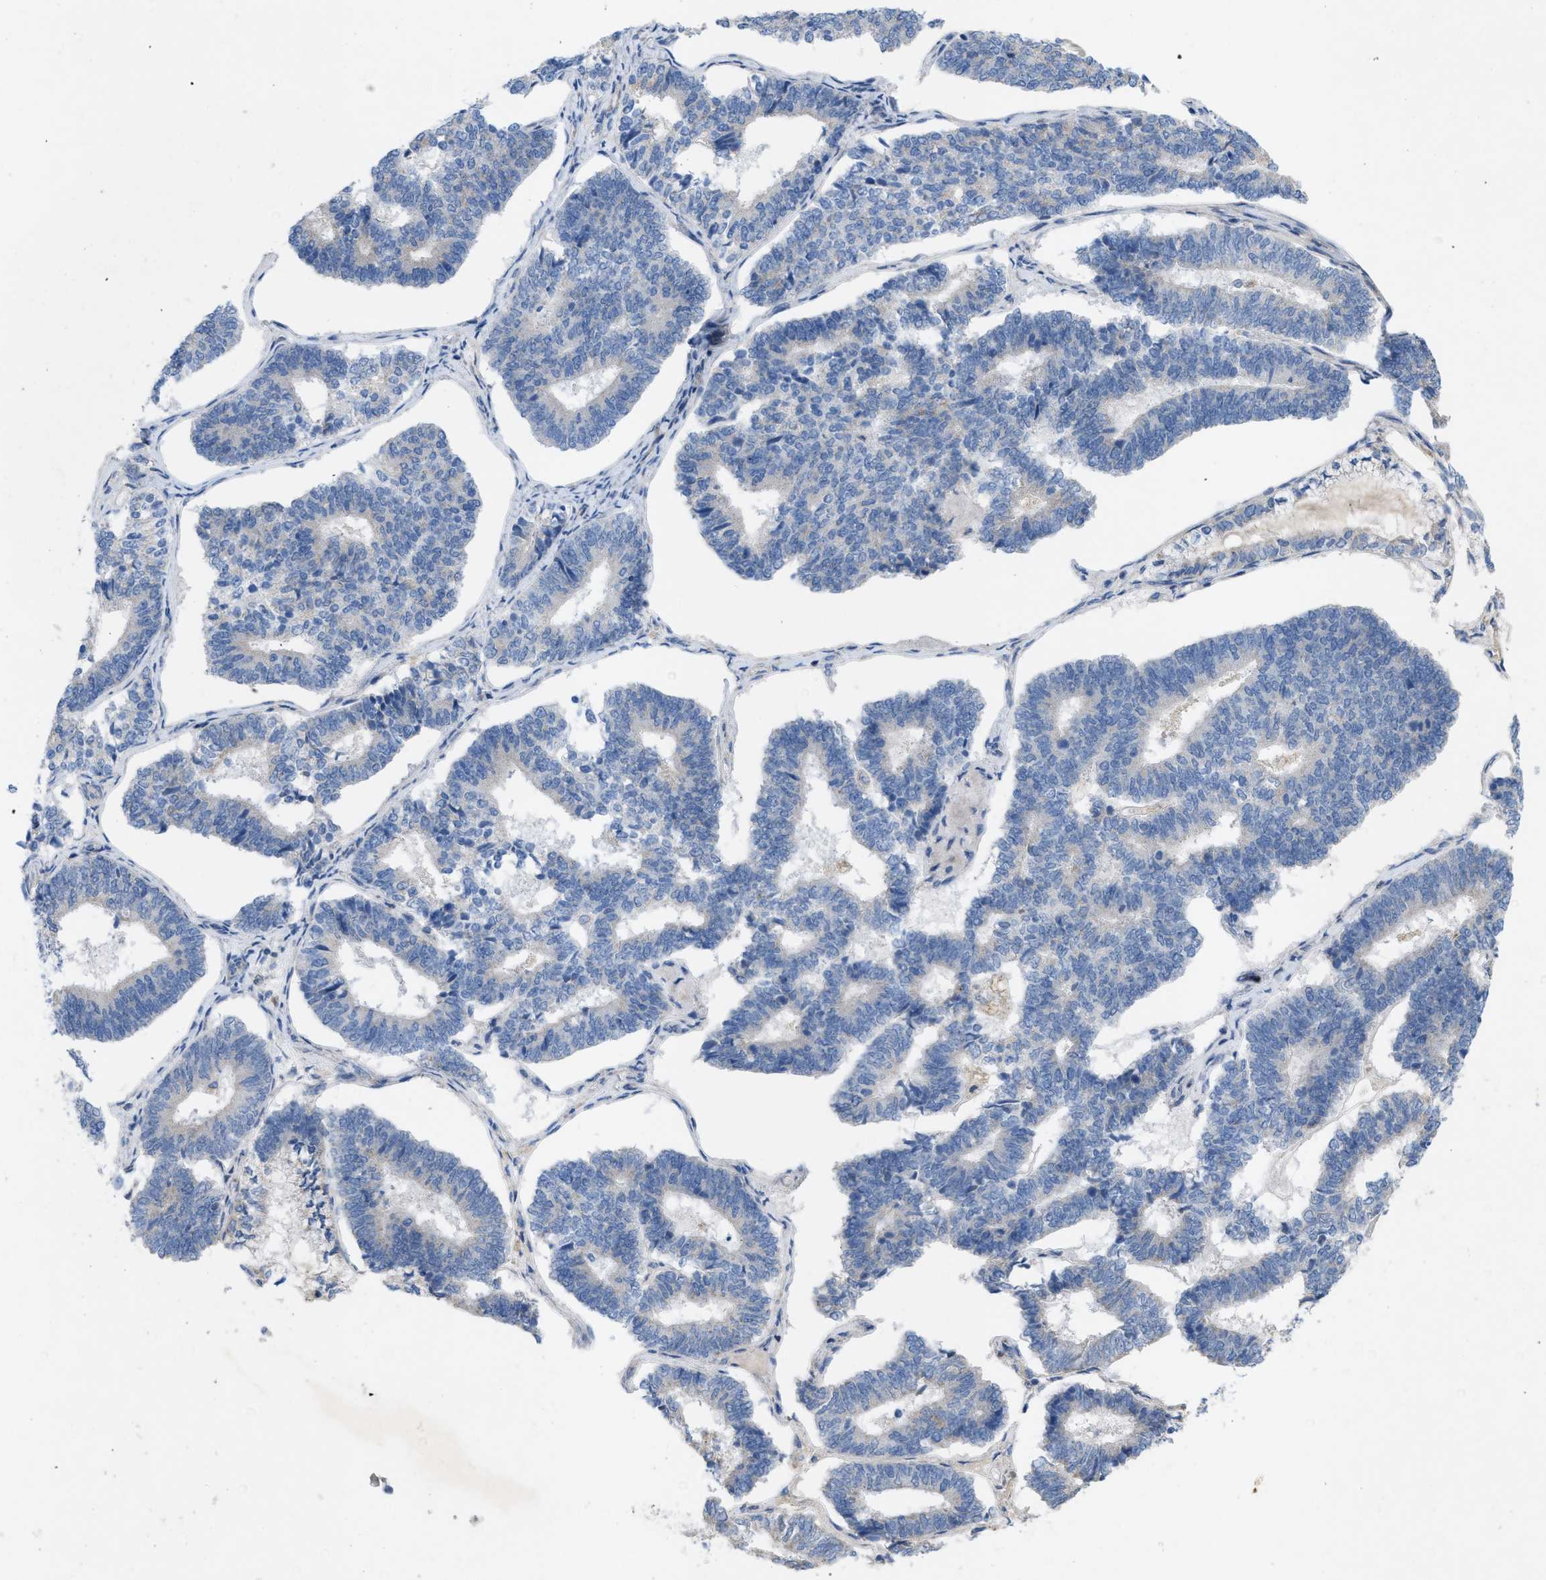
{"staining": {"intensity": "negative", "quantity": "none", "location": "none"}, "tissue": "endometrial cancer", "cell_type": "Tumor cells", "image_type": "cancer", "snomed": [{"axis": "morphology", "description": "Adenocarcinoma, NOS"}, {"axis": "topography", "description": "Endometrium"}], "caption": "Tumor cells are negative for brown protein staining in endometrial cancer. Nuclei are stained in blue.", "gene": "PLPPR5", "patient": {"sex": "female", "age": 70}}